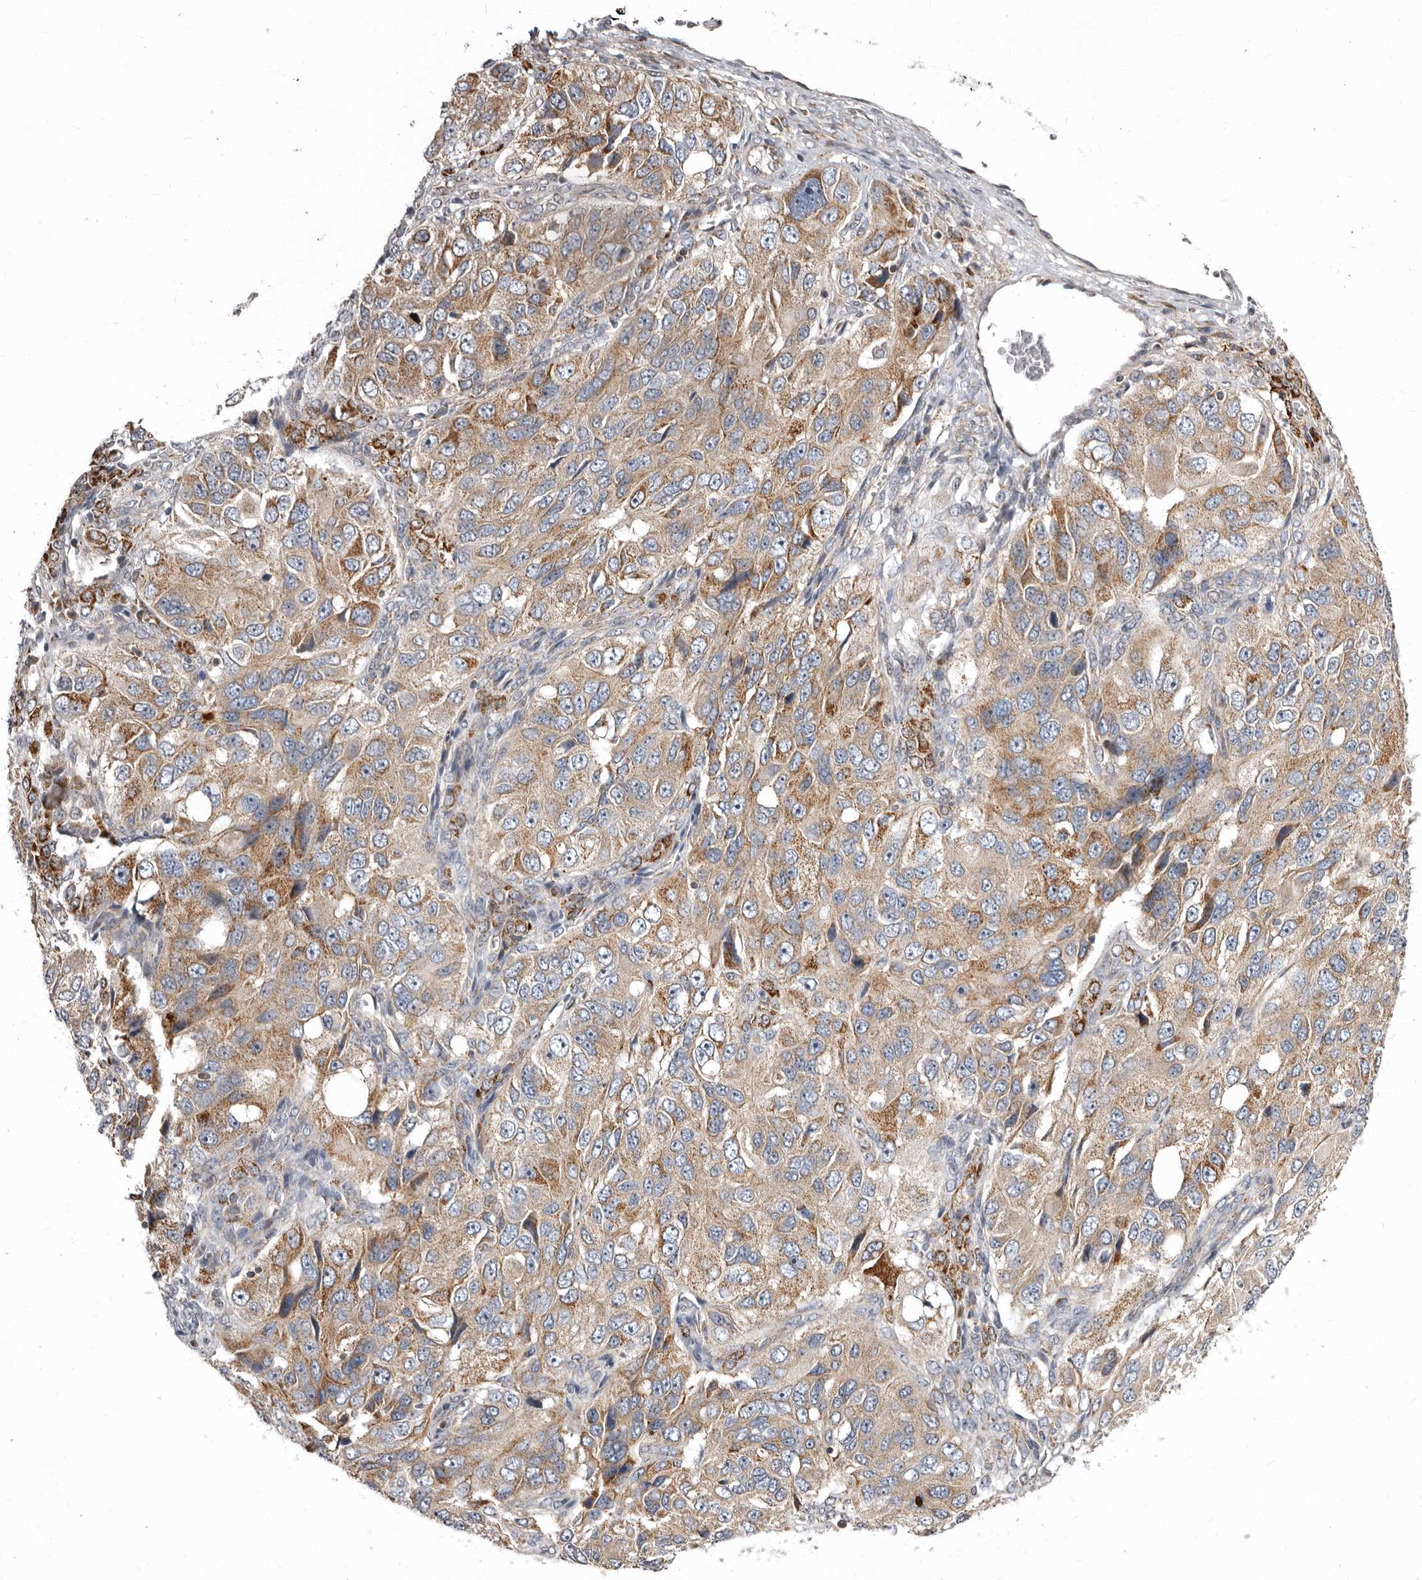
{"staining": {"intensity": "weak", "quantity": ">75%", "location": "cytoplasmic/membranous"}, "tissue": "ovarian cancer", "cell_type": "Tumor cells", "image_type": "cancer", "snomed": [{"axis": "morphology", "description": "Carcinoma, endometroid"}, {"axis": "topography", "description": "Ovary"}], "caption": "An image of human endometroid carcinoma (ovarian) stained for a protein reveals weak cytoplasmic/membranous brown staining in tumor cells.", "gene": "SMC4", "patient": {"sex": "female", "age": 51}}